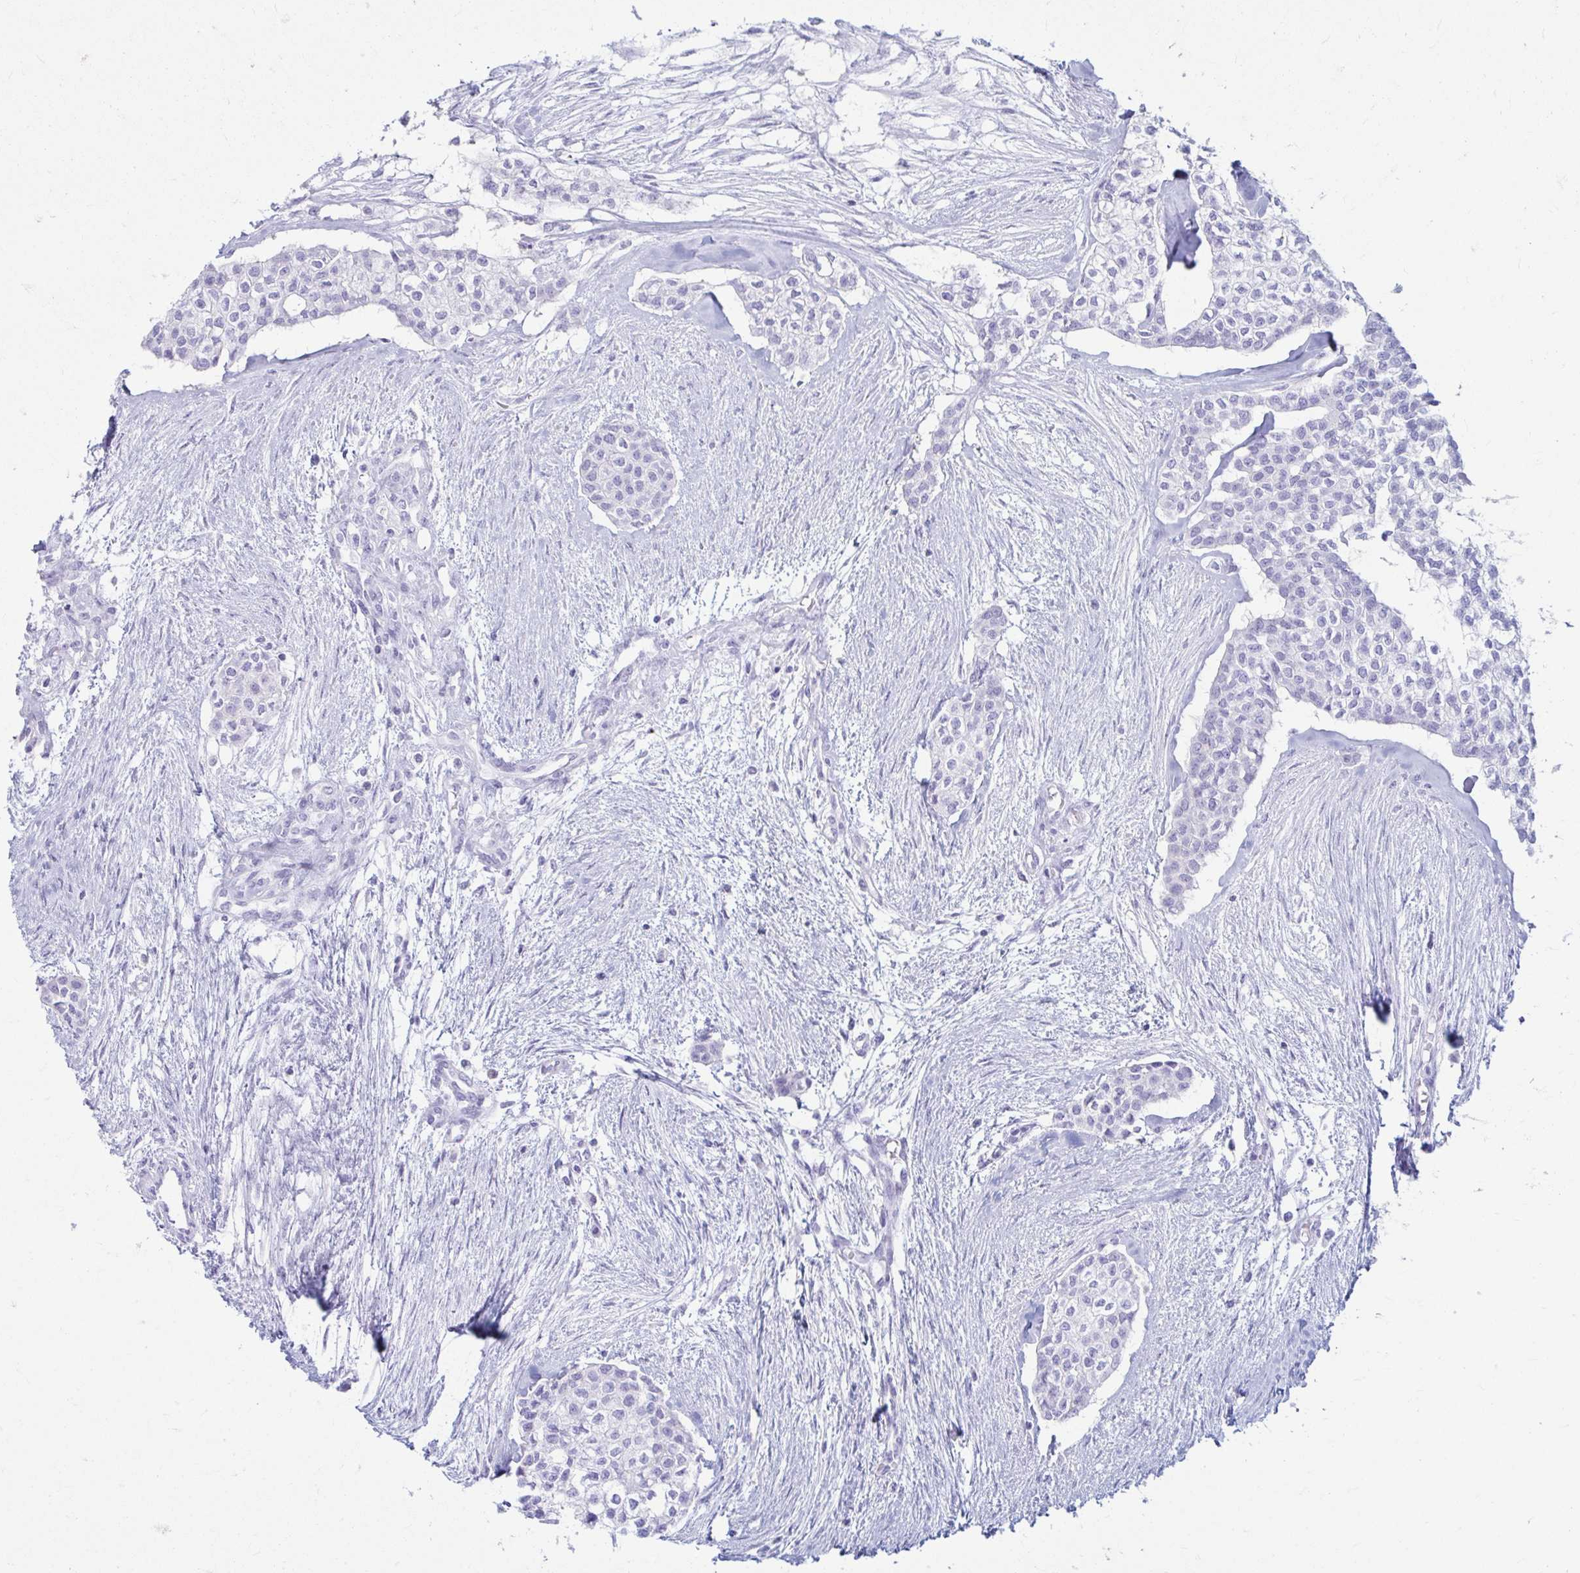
{"staining": {"intensity": "negative", "quantity": "none", "location": "none"}, "tissue": "head and neck cancer", "cell_type": "Tumor cells", "image_type": "cancer", "snomed": [{"axis": "morphology", "description": "Adenocarcinoma, NOS"}, {"axis": "topography", "description": "Head-Neck"}], "caption": "Immunohistochemistry of head and neck cancer (adenocarcinoma) exhibits no staining in tumor cells. Brightfield microscopy of IHC stained with DAB (brown) and hematoxylin (blue), captured at high magnification.", "gene": "ERICH6", "patient": {"sex": "male", "age": 81}}